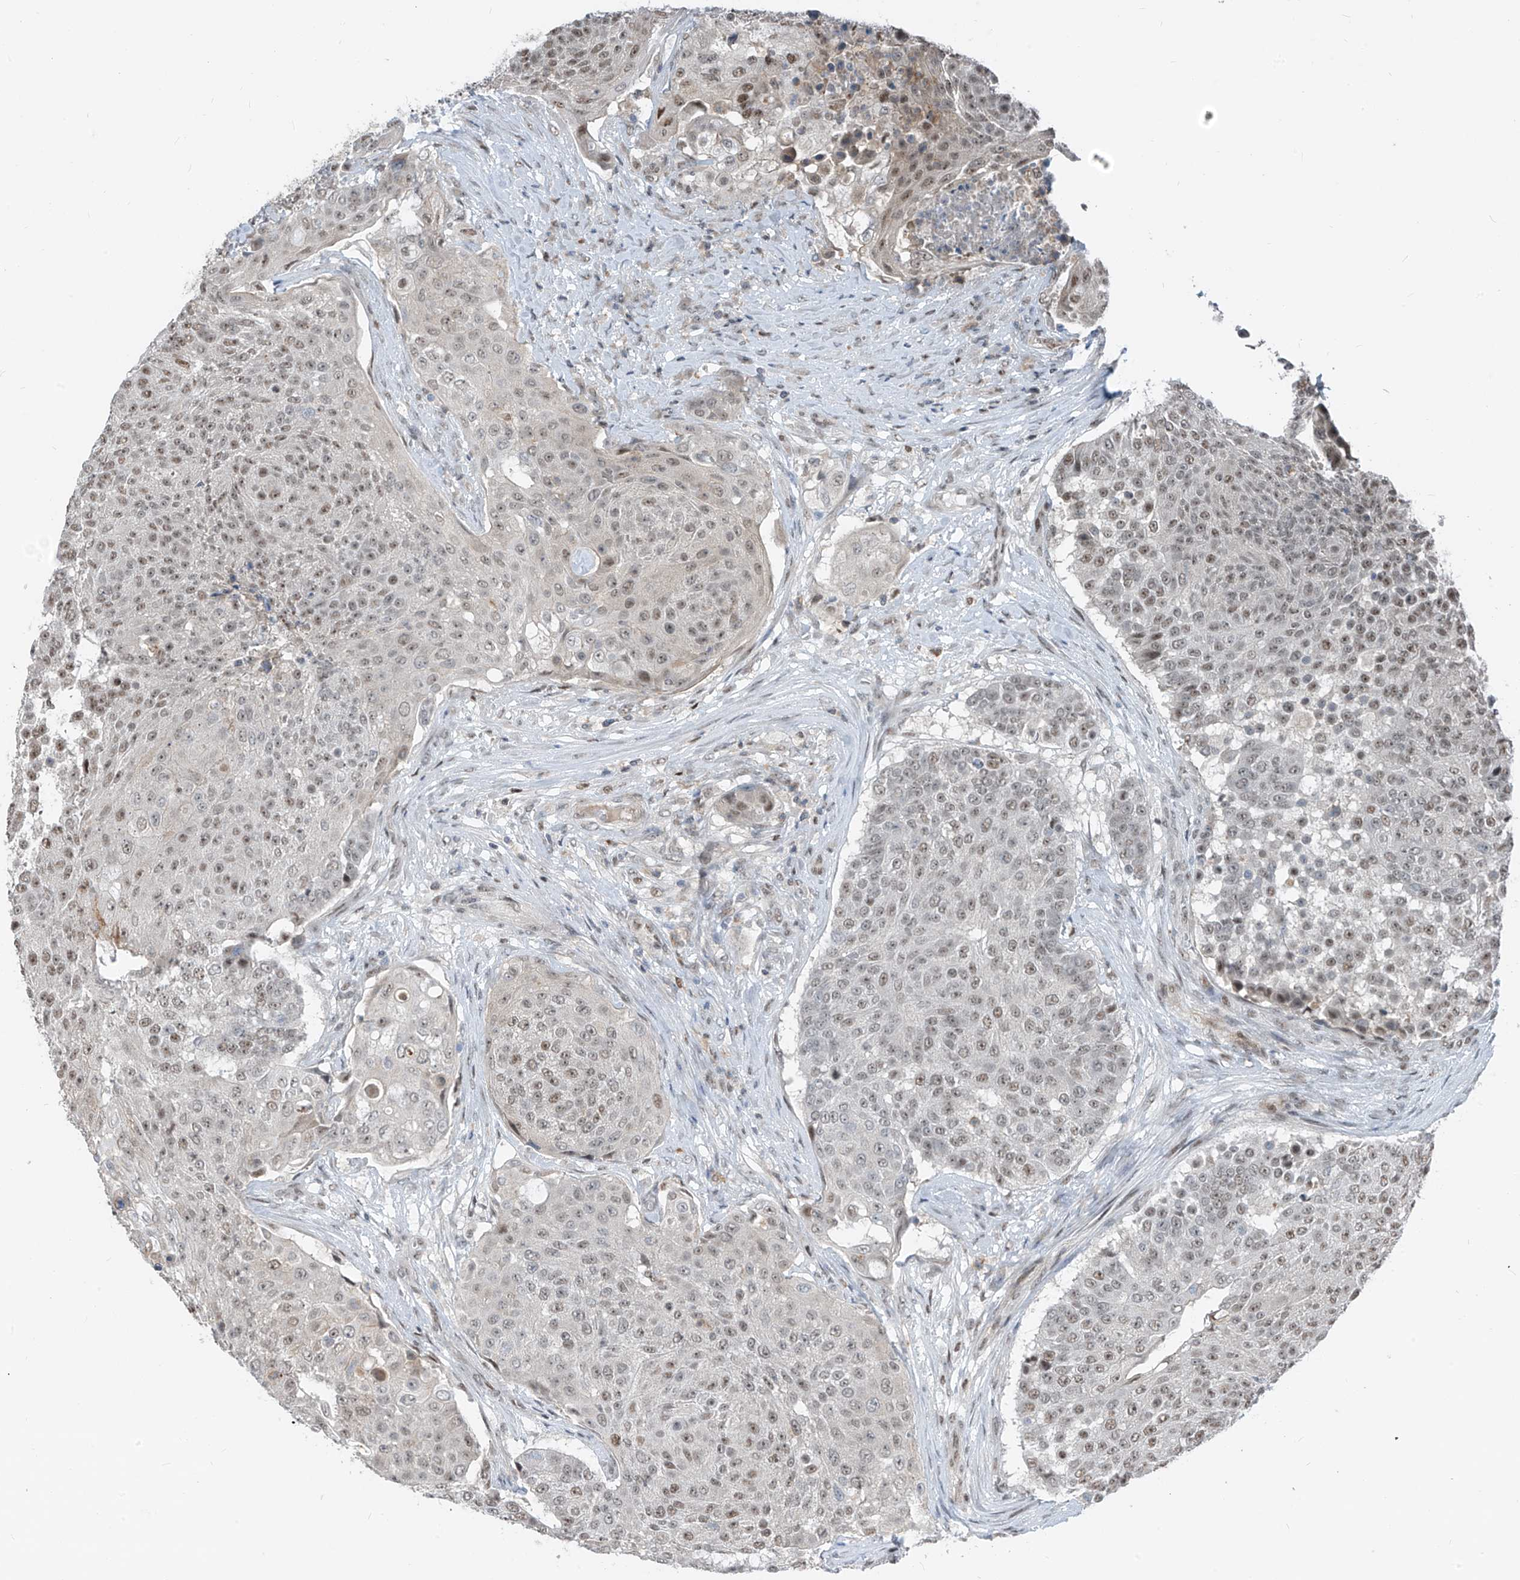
{"staining": {"intensity": "weak", "quantity": ">75%", "location": "nuclear"}, "tissue": "urothelial cancer", "cell_type": "Tumor cells", "image_type": "cancer", "snomed": [{"axis": "morphology", "description": "Urothelial carcinoma, High grade"}, {"axis": "topography", "description": "Urinary bladder"}], "caption": "Human urothelial cancer stained with a protein marker displays weak staining in tumor cells.", "gene": "RBP7", "patient": {"sex": "female", "age": 63}}